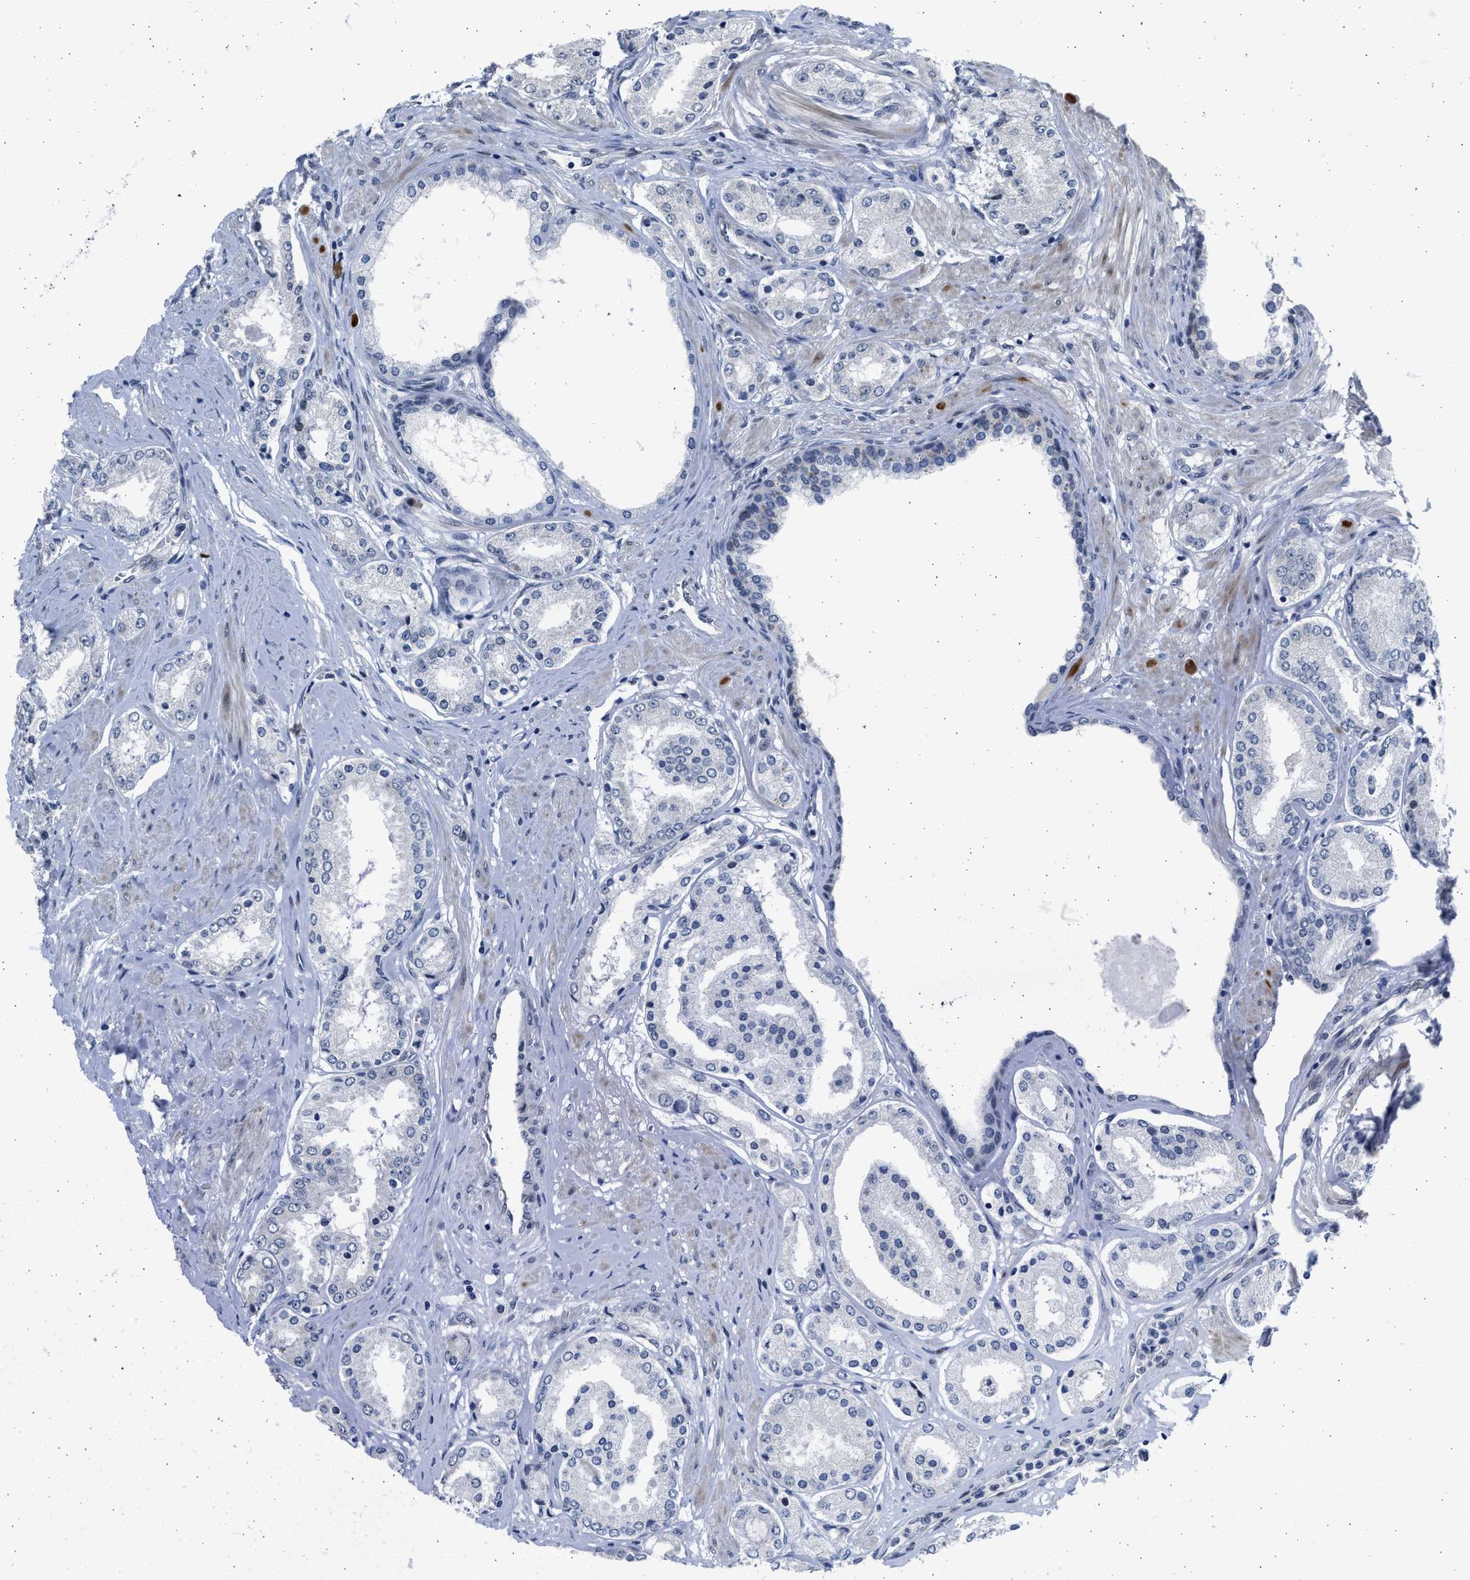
{"staining": {"intensity": "moderate", "quantity": "<25%", "location": "nuclear"}, "tissue": "prostate cancer", "cell_type": "Tumor cells", "image_type": "cancer", "snomed": [{"axis": "morphology", "description": "Adenocarcinoma, Low grade"}, {"axis": "topography", "description": "Prostate"}], "caption": "Moderate nuclear staining for a protein is appreciated in about <25% of tumor cells of adenocarcinoma (low-grade) (prostate) using IHC.", "gene": "HMGN3", "patient": {"sex": "male", "age": 63}}